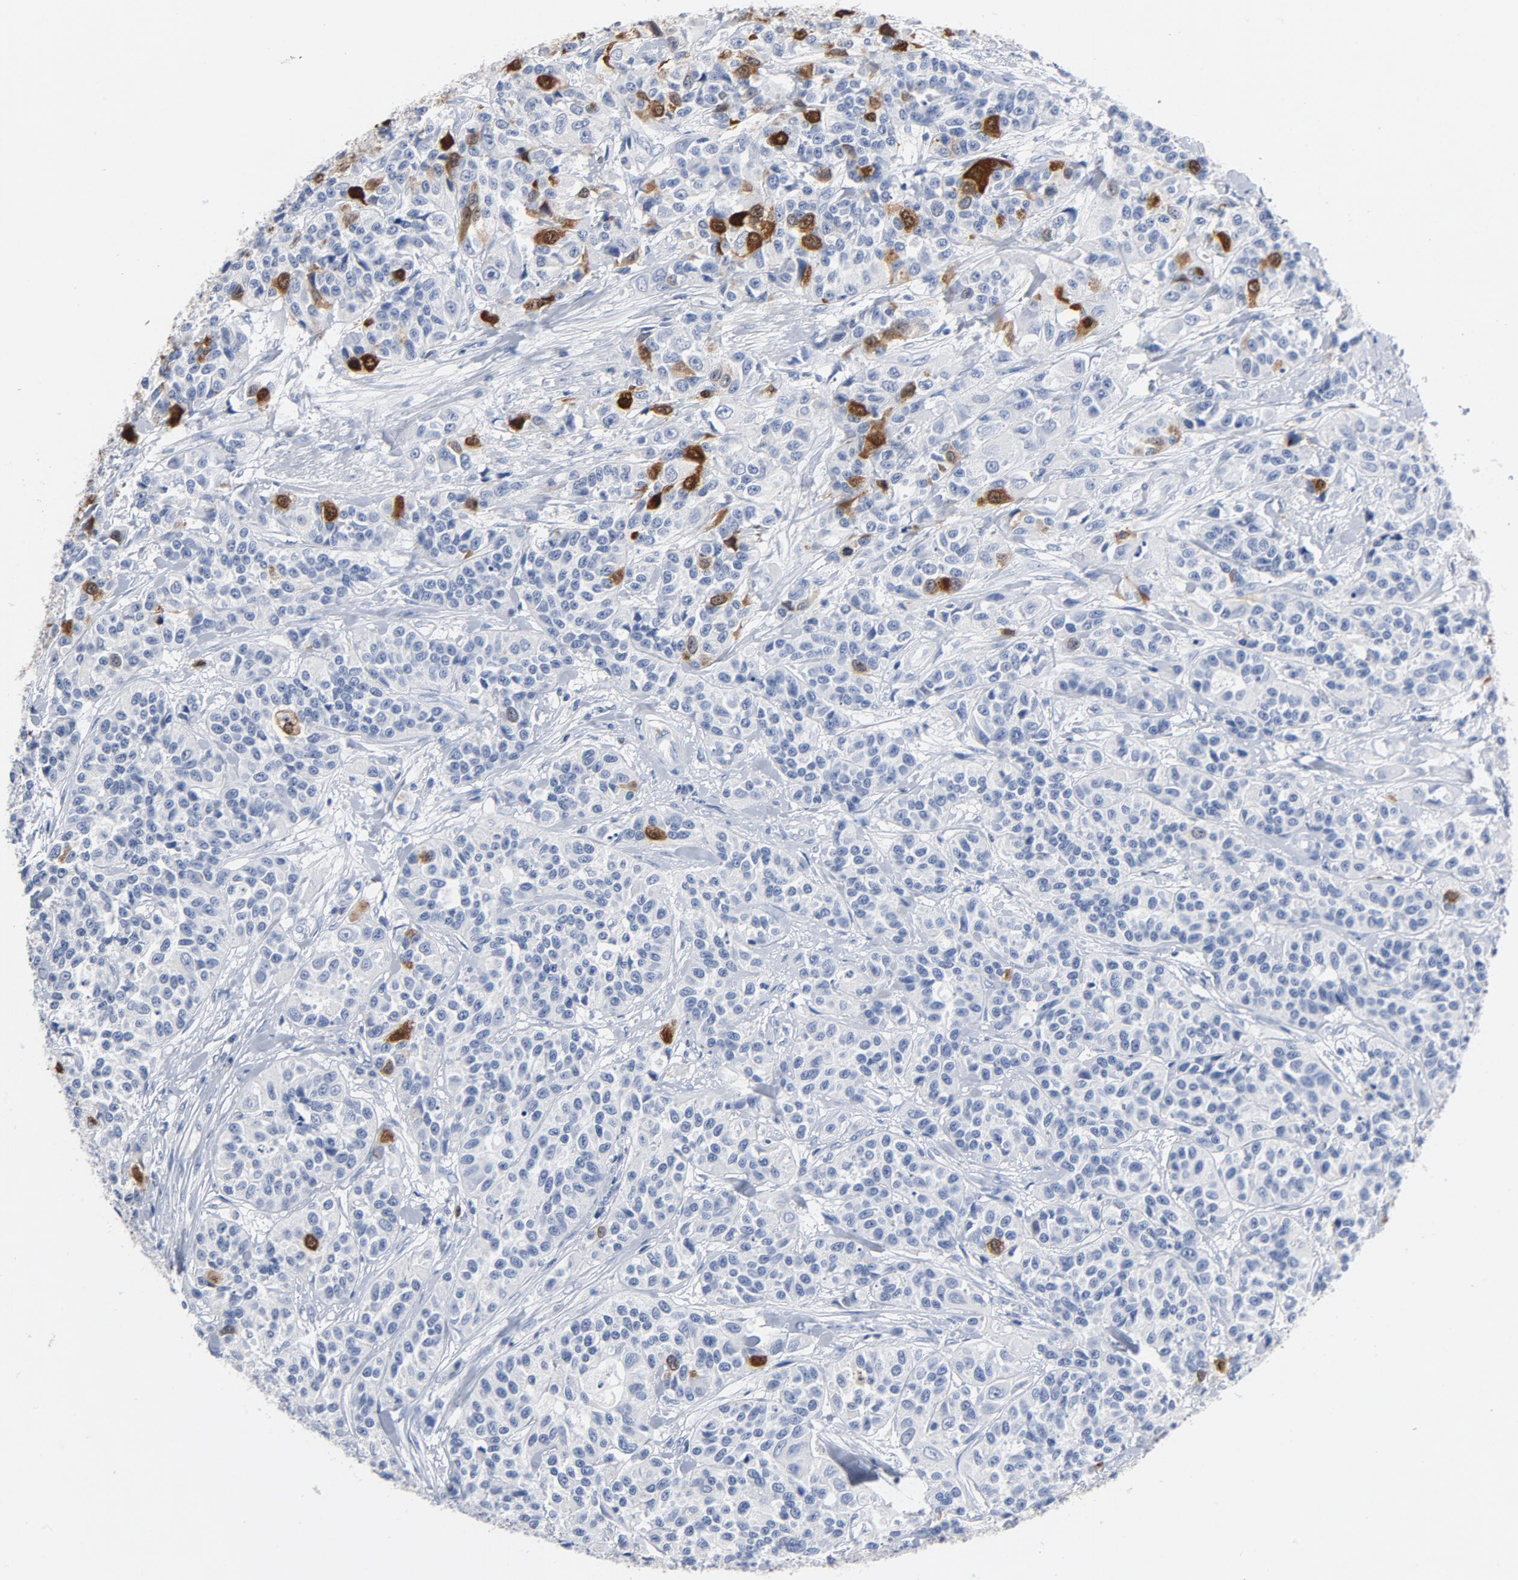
{"staining": {"intensity": "strong", "quantity": "25%-75%", "location": "nuclear"}, "tissue": "urothelial cancer", "cell_type": "Tumor cells", "image_type": "cancer", "snomed": [{"axis": "morphology", "description": "Urothelial carcinoma, High grade"}, {"axis": "topography", "description": "Urinary bladder"}], "caption": "The image displays a brown stain indicating the presence of a protein in the nuclear of tumor cells in urothelial cancer. (DAB IHC, brown staining for protein, blue staining for nuclei).", "gene": "CDC20", "patient": {"sex": "female", "age": 81}}